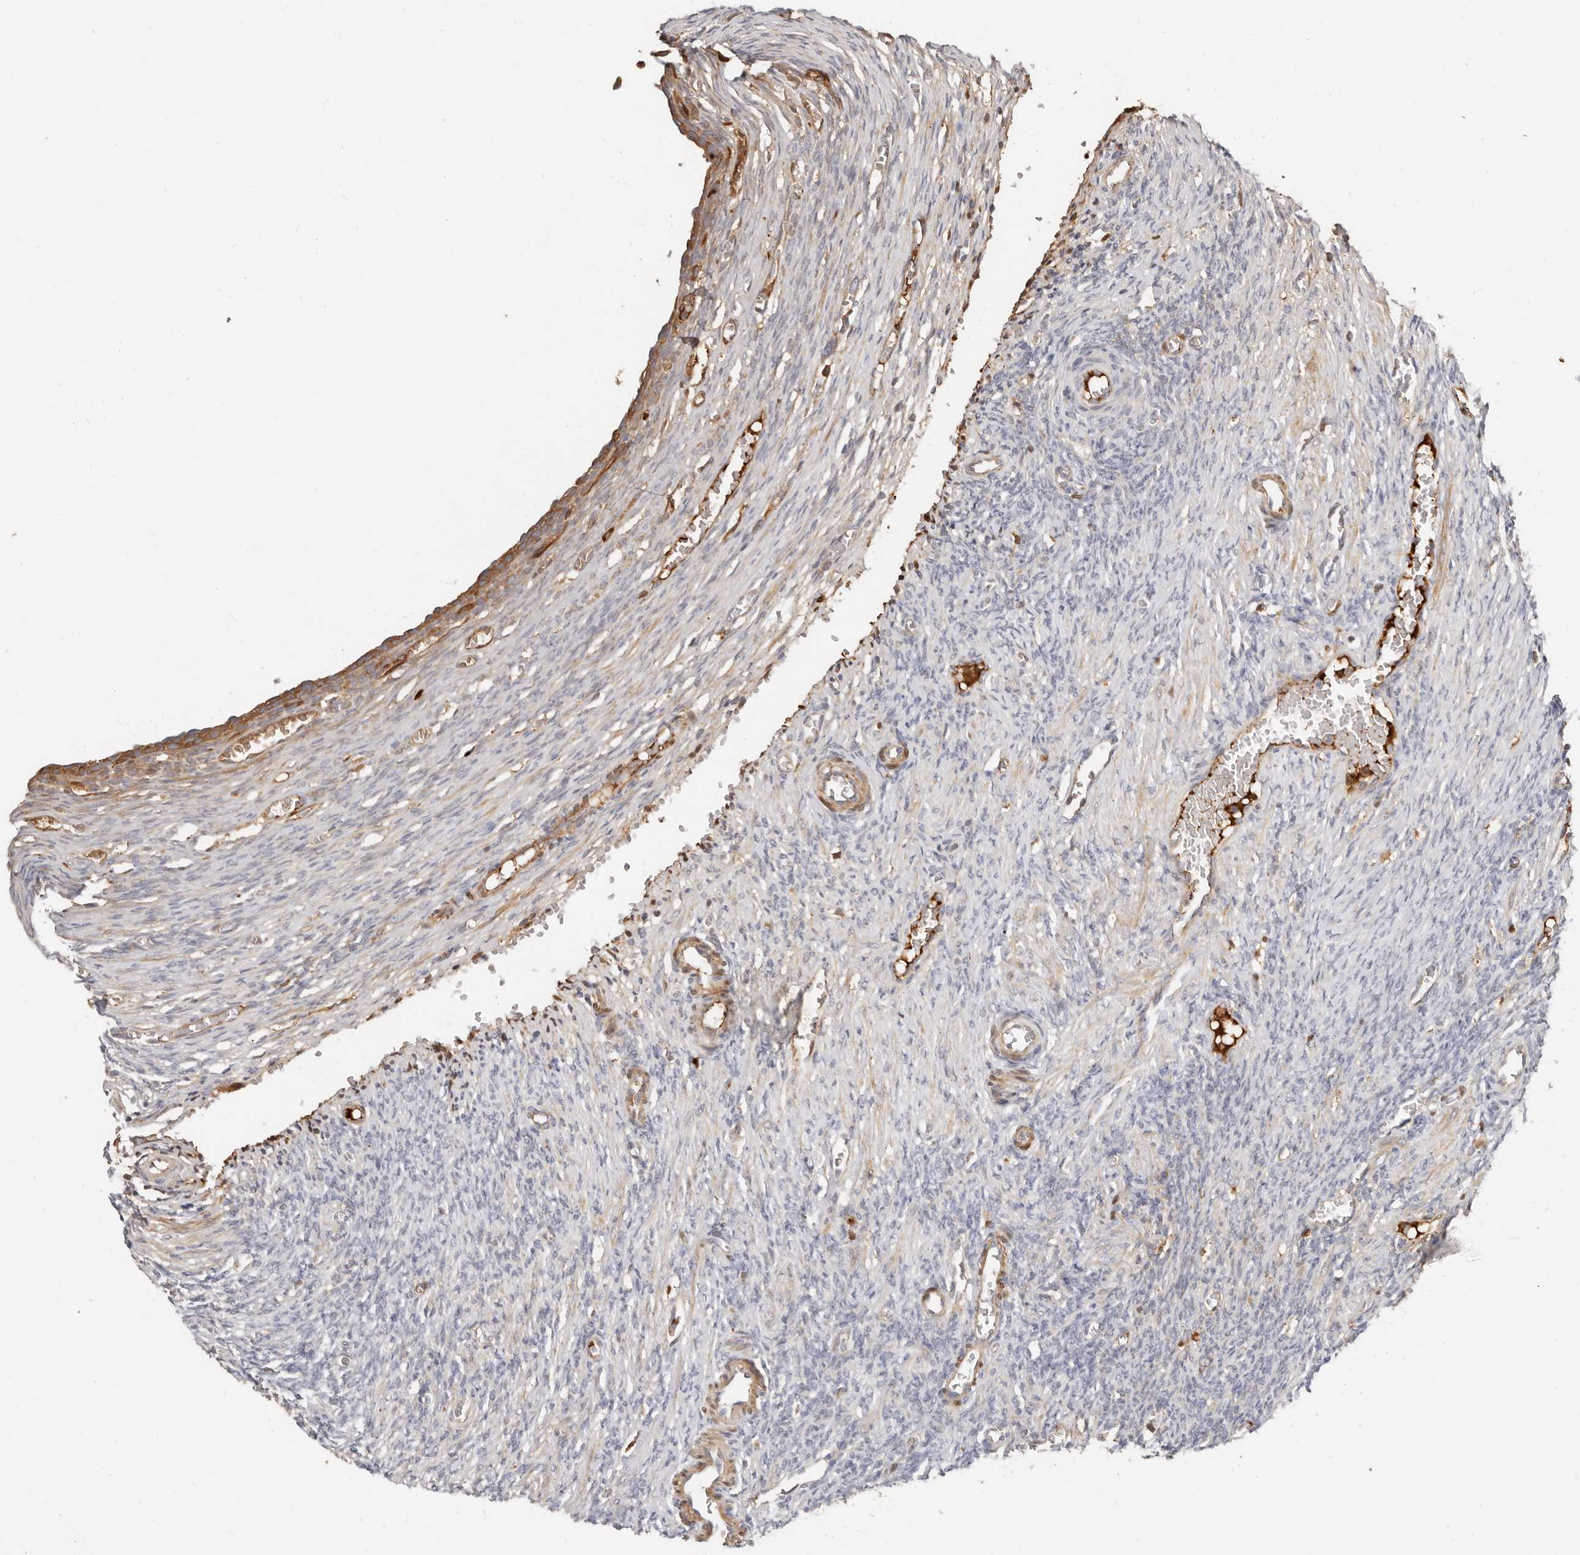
{"staining": {"intensity": "negative", "quantity": "none", "location": "none"}, "tissue": "ovary", "cell_type": "Ovarian stroma cells", "image_type": "normal", "snomed": [{"axis": "morphology", "description": "Normal tissue, NOS"}, {"axis": "topography", "description": "Ovary"}], "caption": "Protein analysis of benign ovary demonstrates no significant expression in ovarian stroma cells. (Stains: DAB (3,3'-diaminobenzidine) immunohistochemistry (IHC) with hematoxylin counter stain, Microscopy: brightfield microscopy at high magnification).", "gene": "MTFR2", "patient": {"sex": "female", "age": 27}}